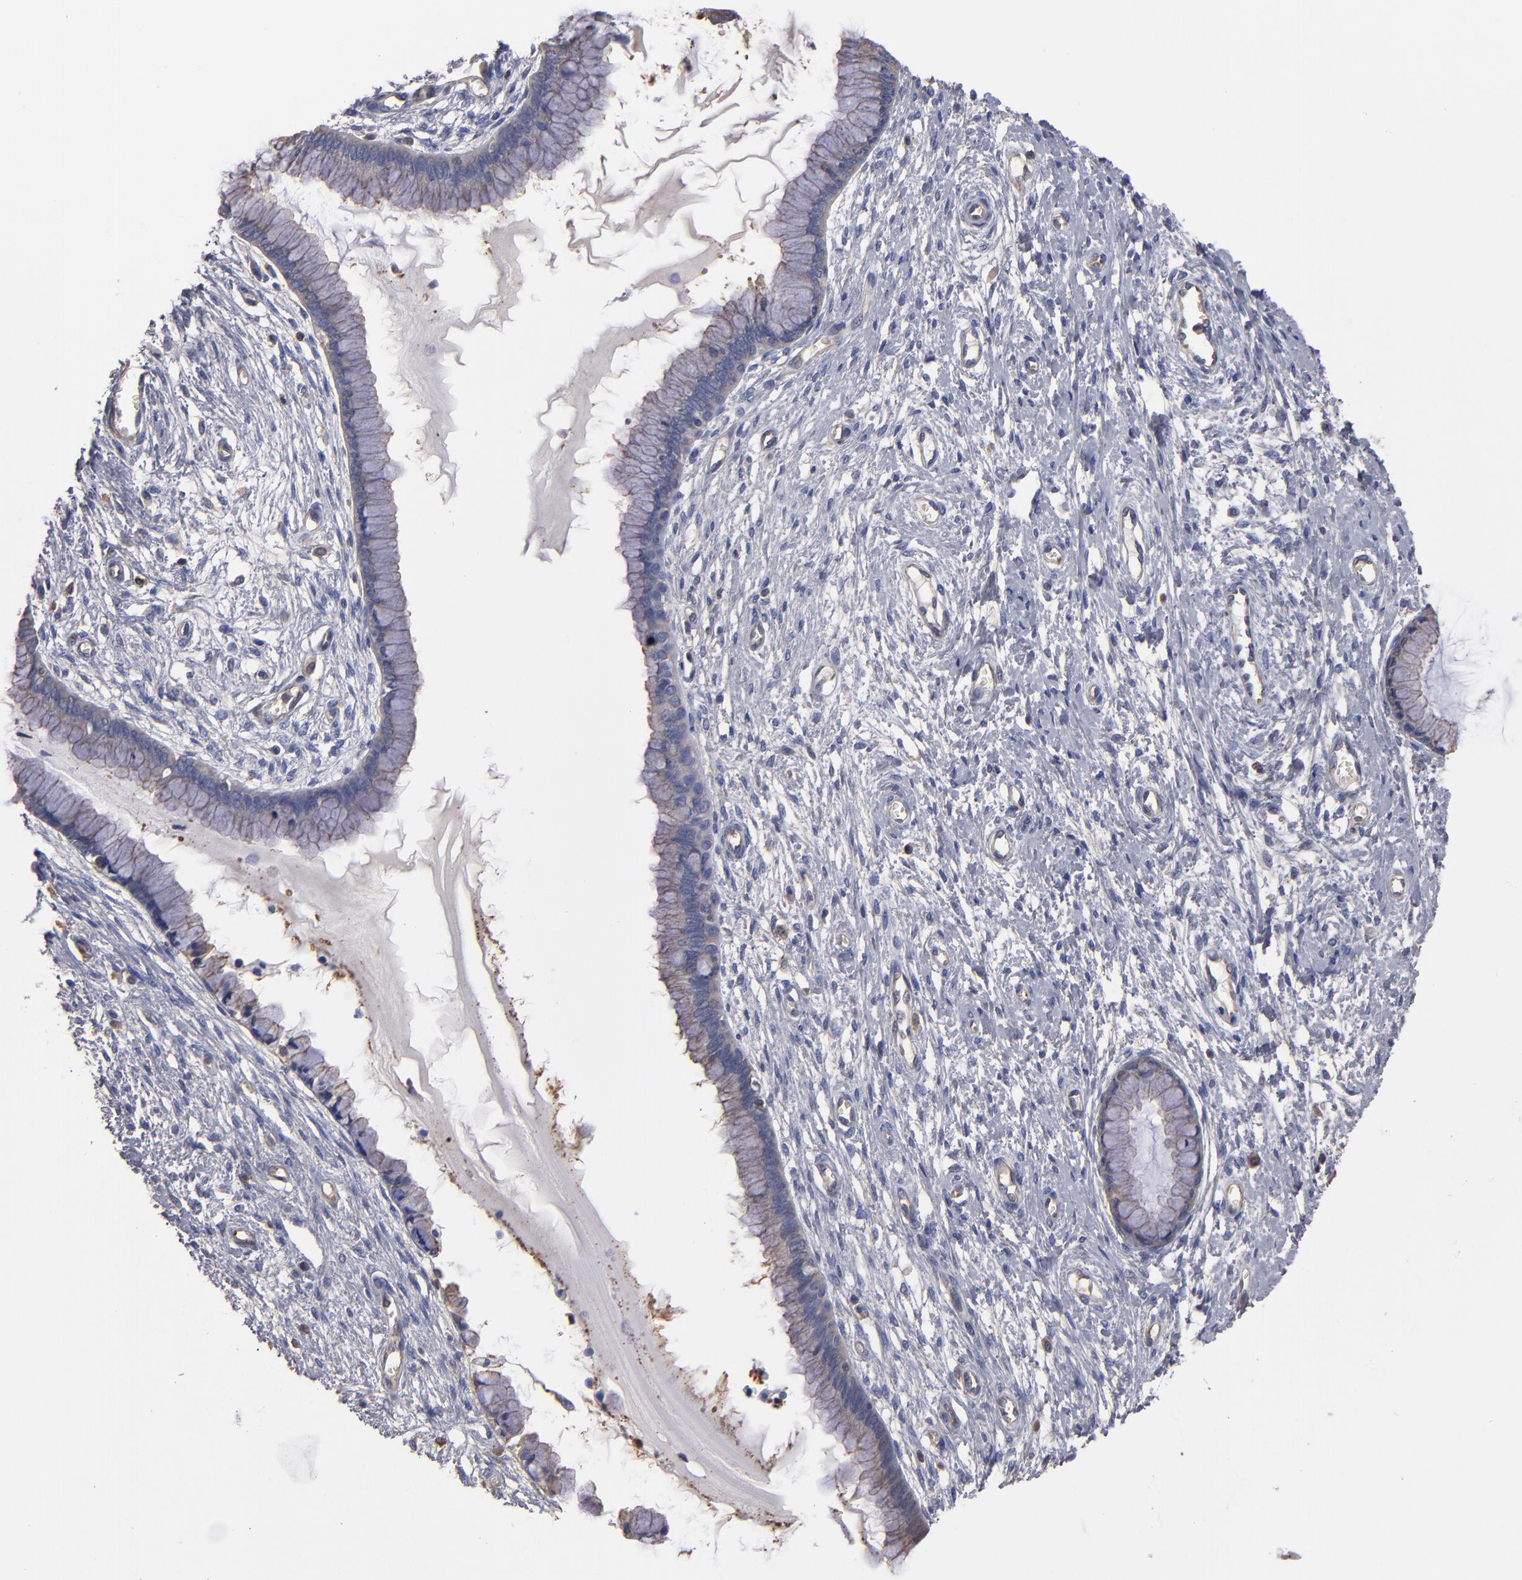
{"staining": {"intensity": "weak", "quantity": "25%-75%", "location": "cytoplasmic/membranous"}, "tissue": "cervix", "cell_type": "Glandular cells", "image_type": "normal", "snomed": [{"axis": "morphology", "description": "Normal tissue, NOS"}, {"axis": "topography", "description": "Cervix"}], "caption": "The photomicrograph demonstrates a brown stain indicating the presence of a protein in the cytoplasmic/membranous of glandular cells in cervix. Nuclei are stained in blue.", "gene": "ESYT2", "patient": {"sex": "female", "age": 55}}